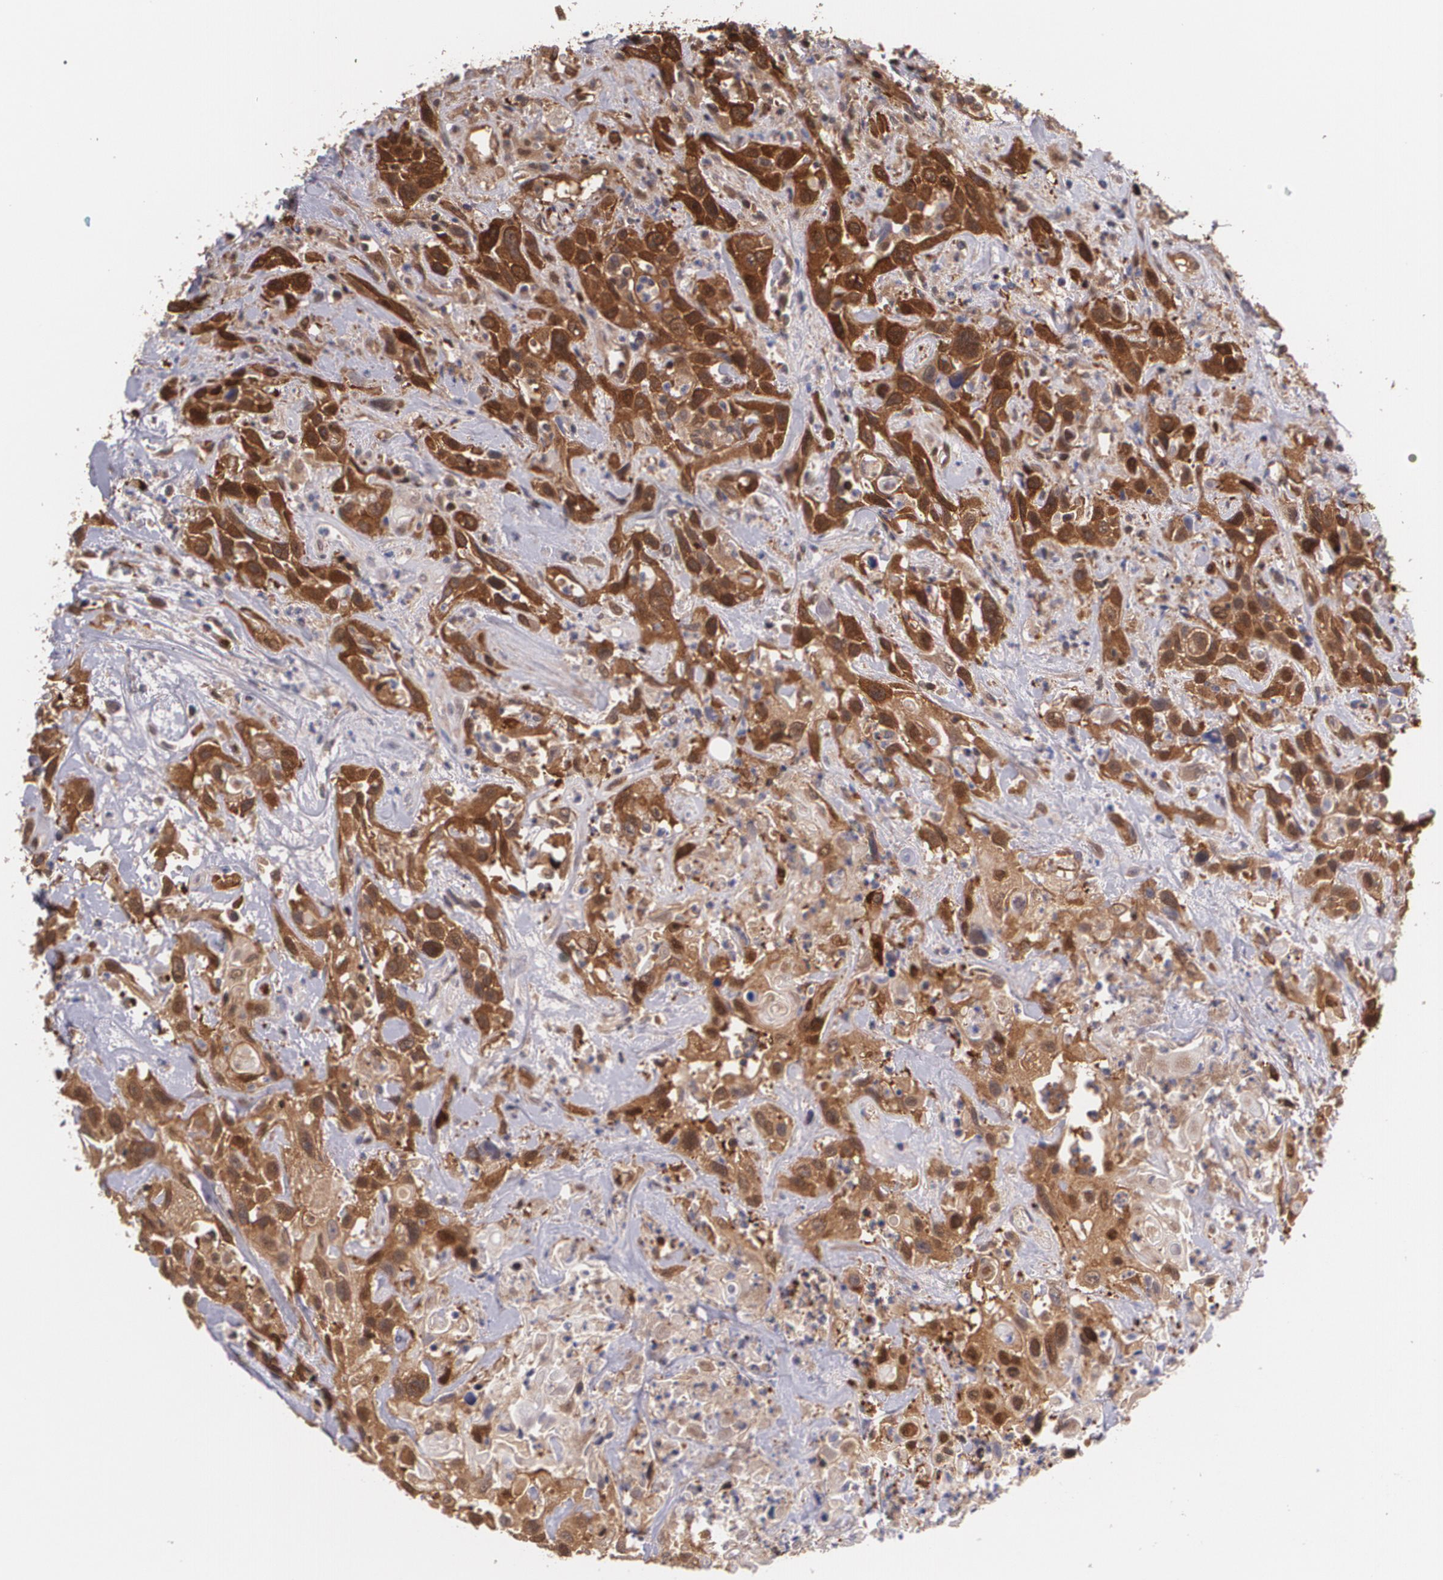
{"staining": {"intensity": "strong", "quantity": ">75%", "location": "cytoplasmic/membranous,nuclear"}, "tissue": "urothelial cancer", "cell_type": "Tumor cells", "image_type": "cancer", "snomed": [{"axis": "morphology", "description": "Urothelial carcinoma, High grade"}, {"axis": "topography", "description": "Urinary bladder"}], "caption": "Protein expression analysis of human urothelial cancer reveals strong cytoplasmic/membranous and nuclear positivity in approximately >75% of tumor cells. (DAB IHC with brightfield microscopy, high magnification).", "gene": "HSPH1", "patient": {"sex": "female", "age": 84}}